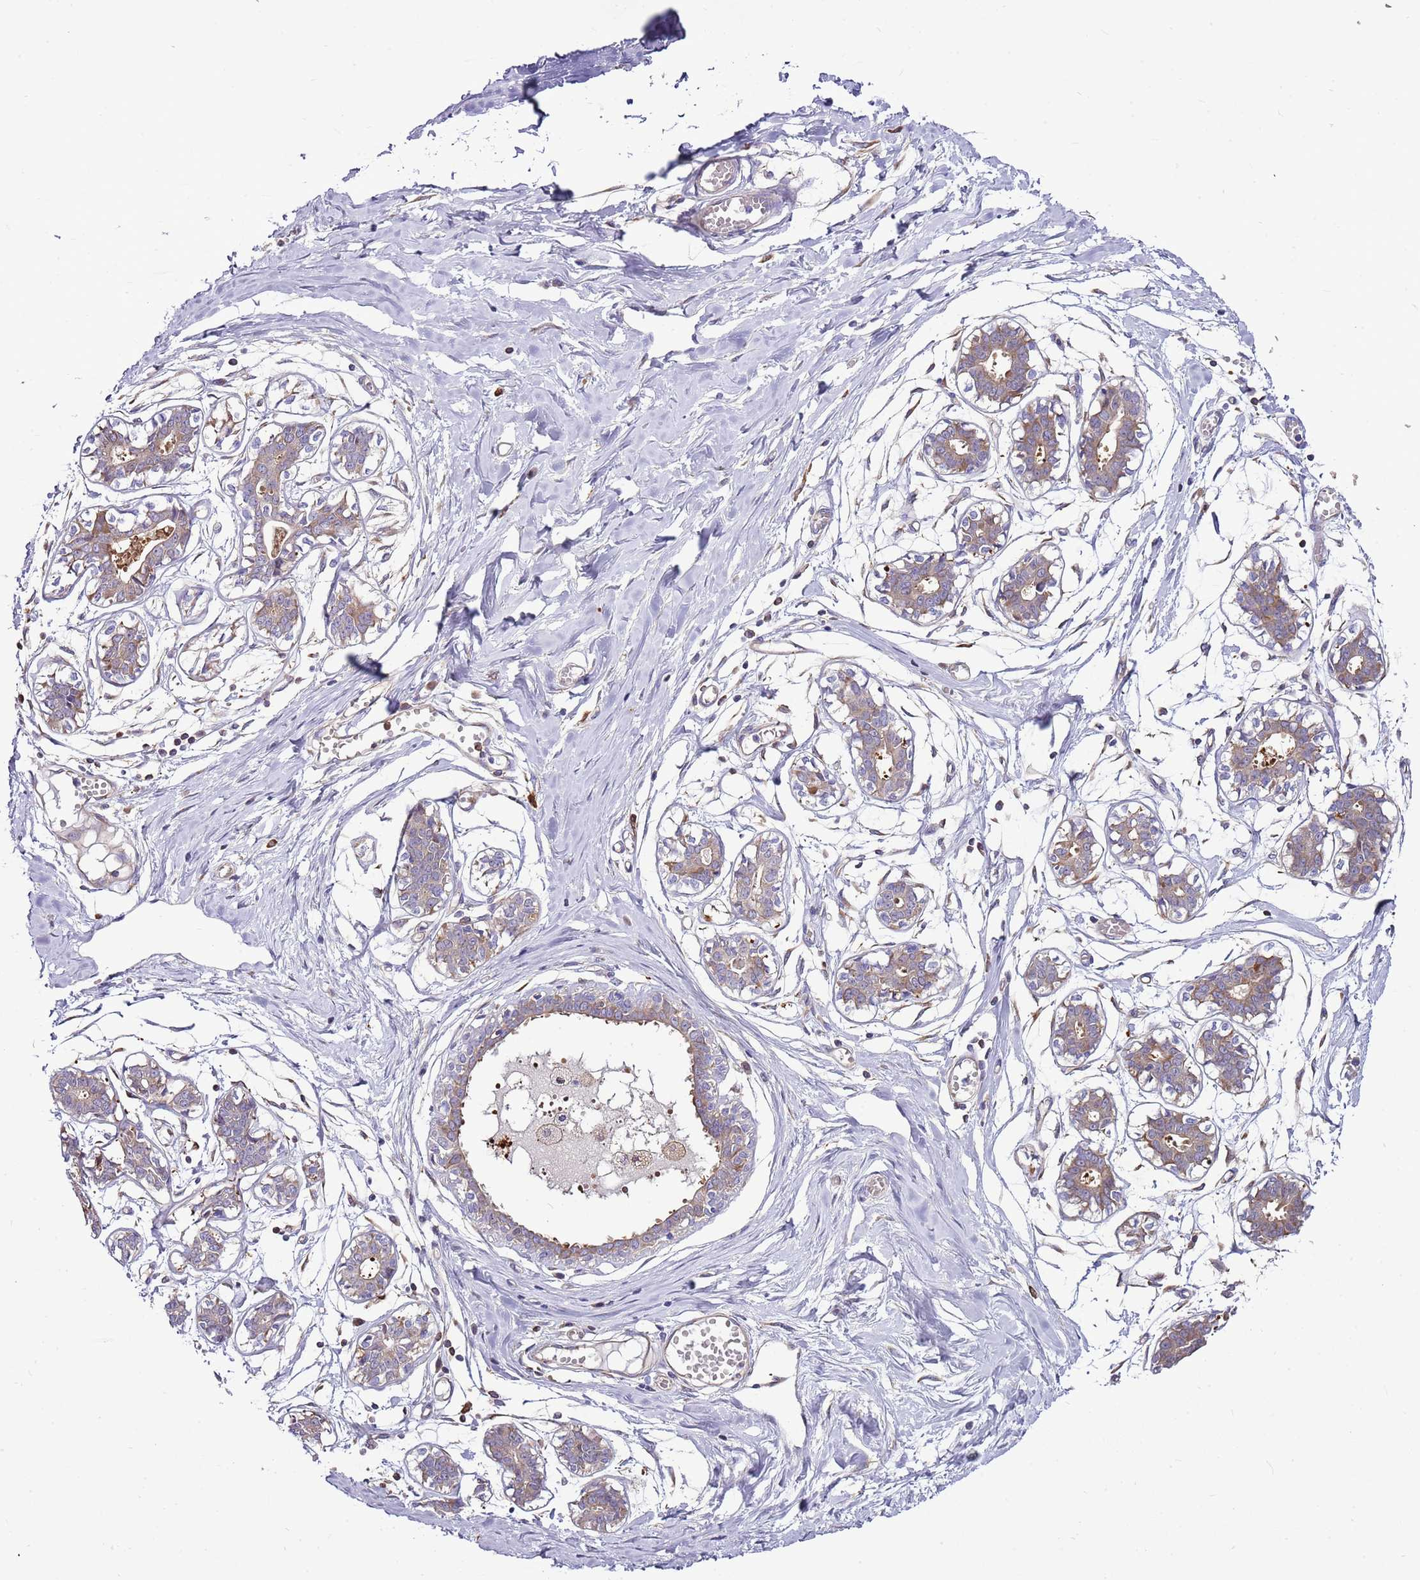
{"staining": {"intensity": "negative", "quantity": "none", "location": "none"}, "tissue": "breast", "cell_type": "Adipocytes", "image_type": "normal", "snomed": [{"axis": "morphology", "description": "Normal tissue, NOS"}, {"axis": "topography", "description": "Breast"}], "caption": "Adipocytes show no significant protein positivity in benign breast. (Immunohistochemistry, brightfield microscopy, high magnification).", "gene": "ATXN2L", "patient": {"sex": "female", "age": 27}}